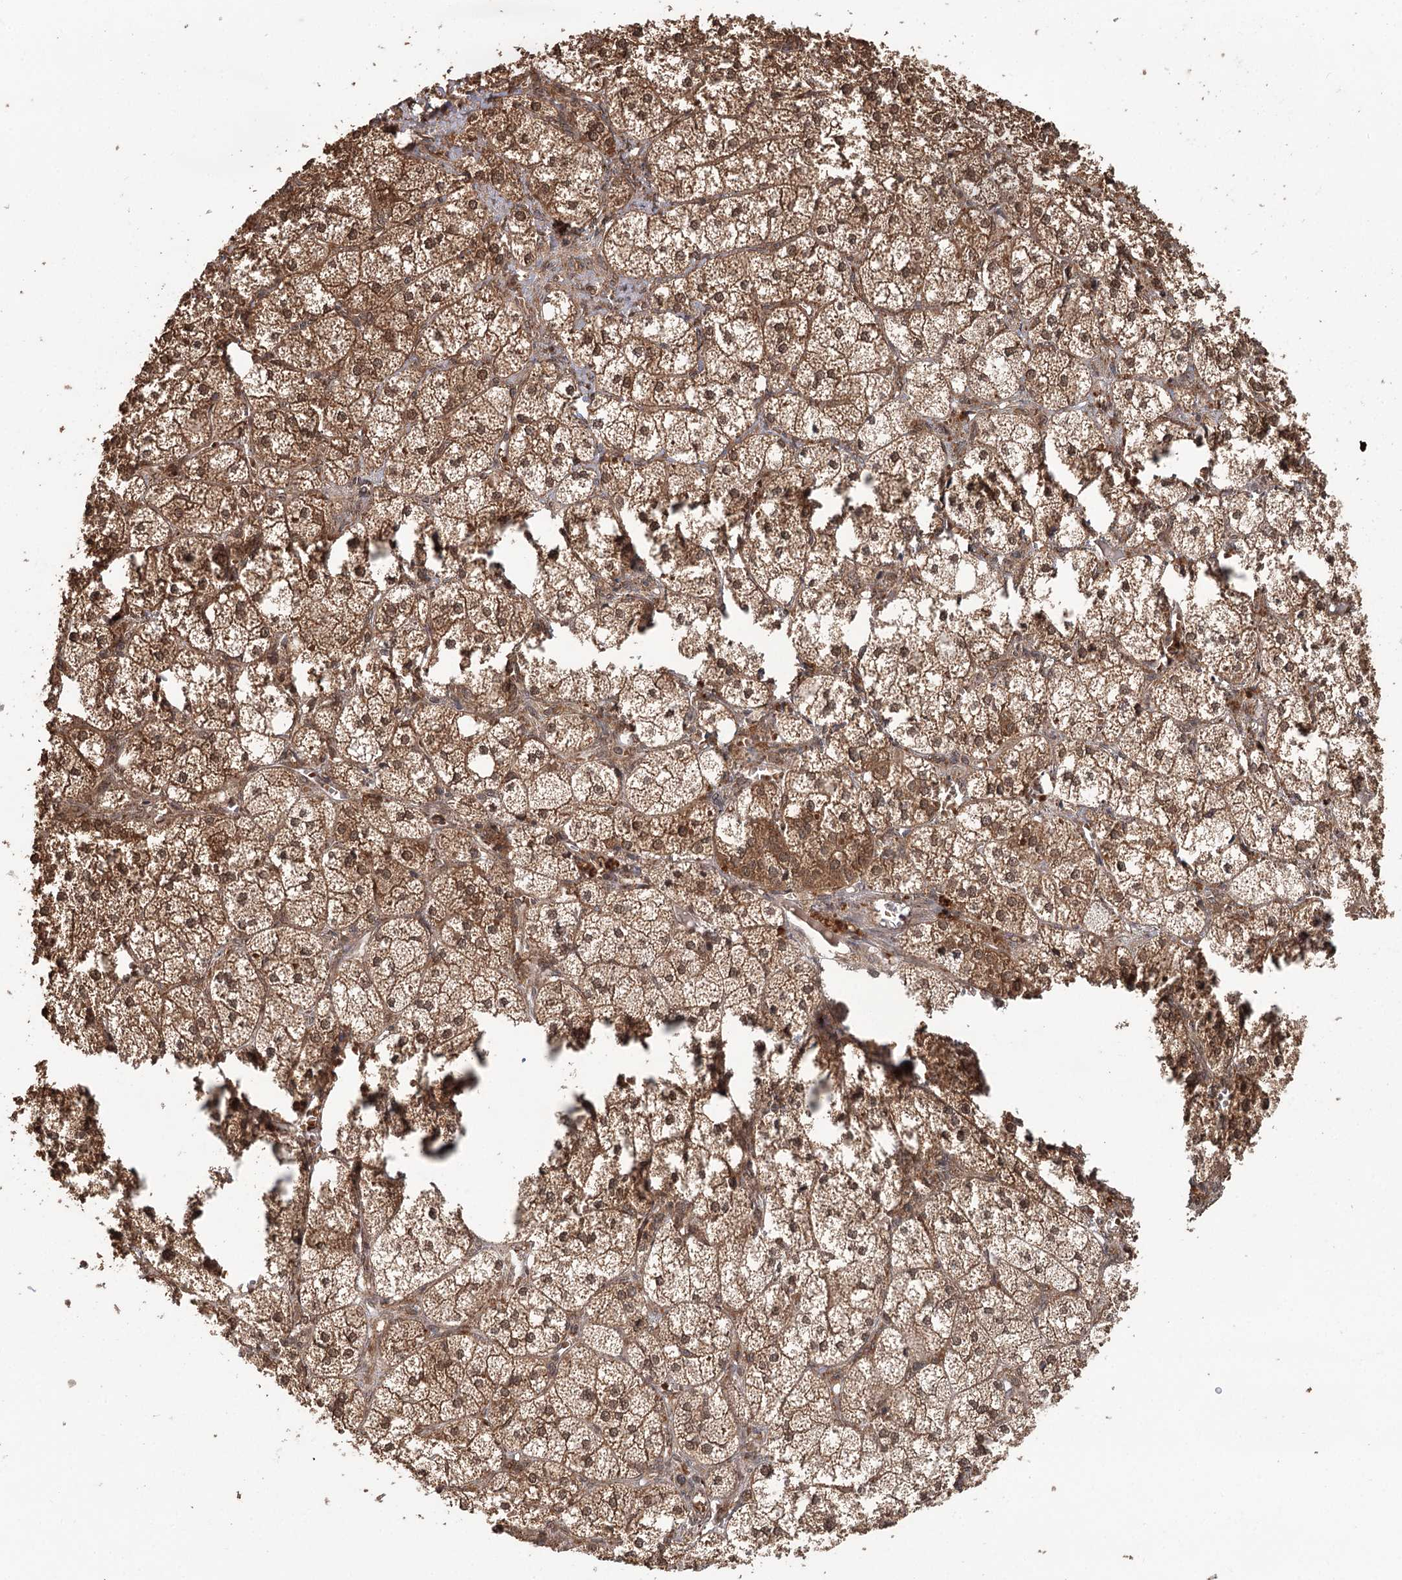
{"staining": {"intensity": "moderate", "quantity": ">75%", "location": "cytoplasmic/membranous,nuclear"}, "tissue": "adrenal gland", "cell_type": "Glandular cells", "image_type": "normal", "snomed": [{"axis": "morphology", "description": "Normal tissue, NOS"}, {"axis": "topography", "description": "Adrenal gland"}], "caption": "Glandular cells demonstrate medium levels of moderate cytoplasmic/membranous,nuclear positivity in approximately >75% of cells in normal adrenal gland.", "gene": "N6AMT1", "patient": {"sex": "female", "age": 61}}